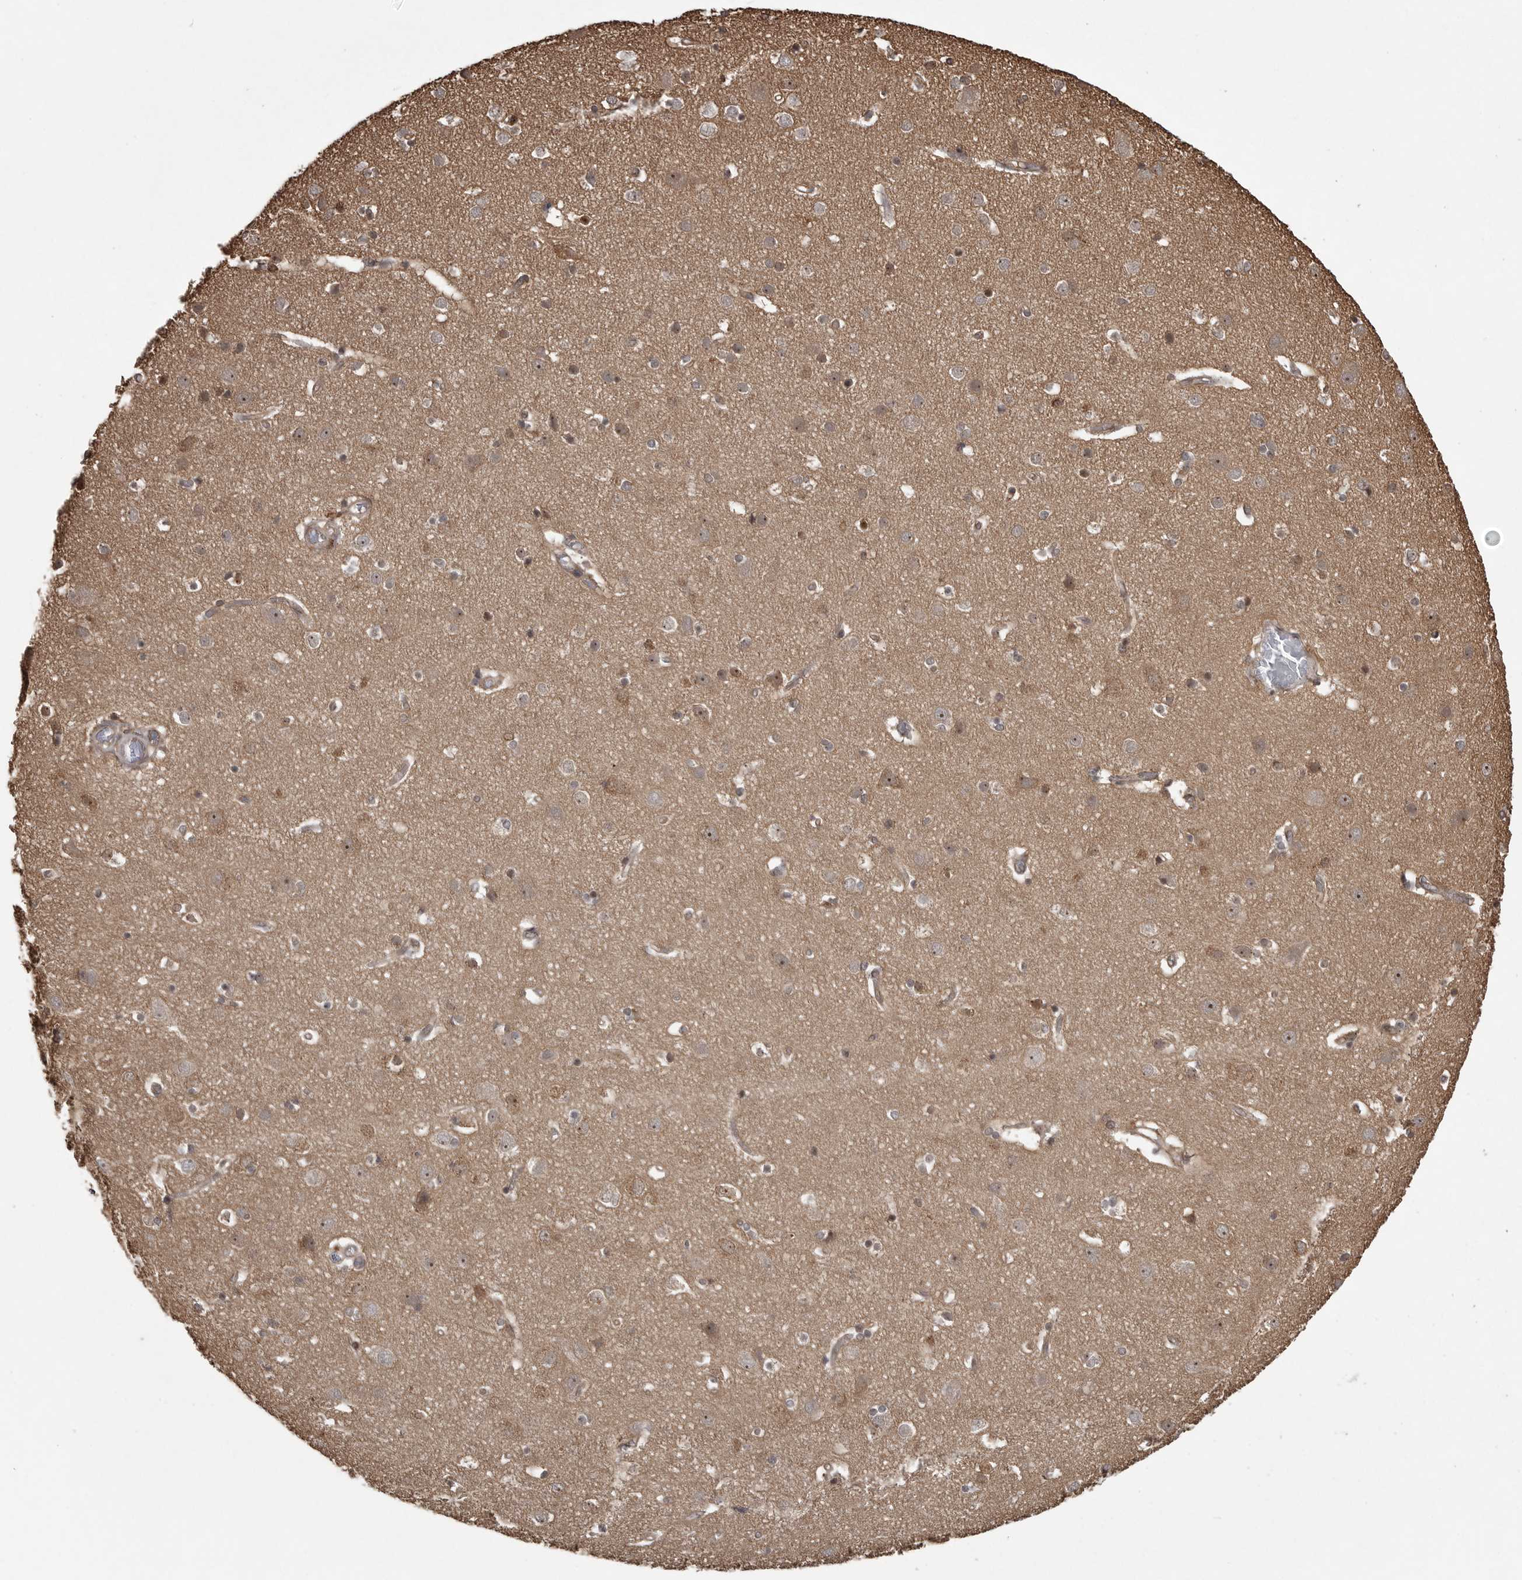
{"staining": {"intensity": "weak", "quantity": "25%-75%", "location": "cytoplasmic/membranous"}, "tissue": "cerebral cortex", "cell_type": "Endothelial cells", "image_type": "normal", "snomed": [{"axis": "morphology", "description": "Normal tissue, NOS"}, {"axis": "topography", "description": "Cerebral cortex"}], "caption": "Immunohistochemical staining of unremarkable human cerebral cortex exhibits low levels of weak cytoplasmic/membranous positivity in about 25%-75% of endothelial cells.", "gene": "DNAJC8", "patient": {"sex": "male", "age": 54}}